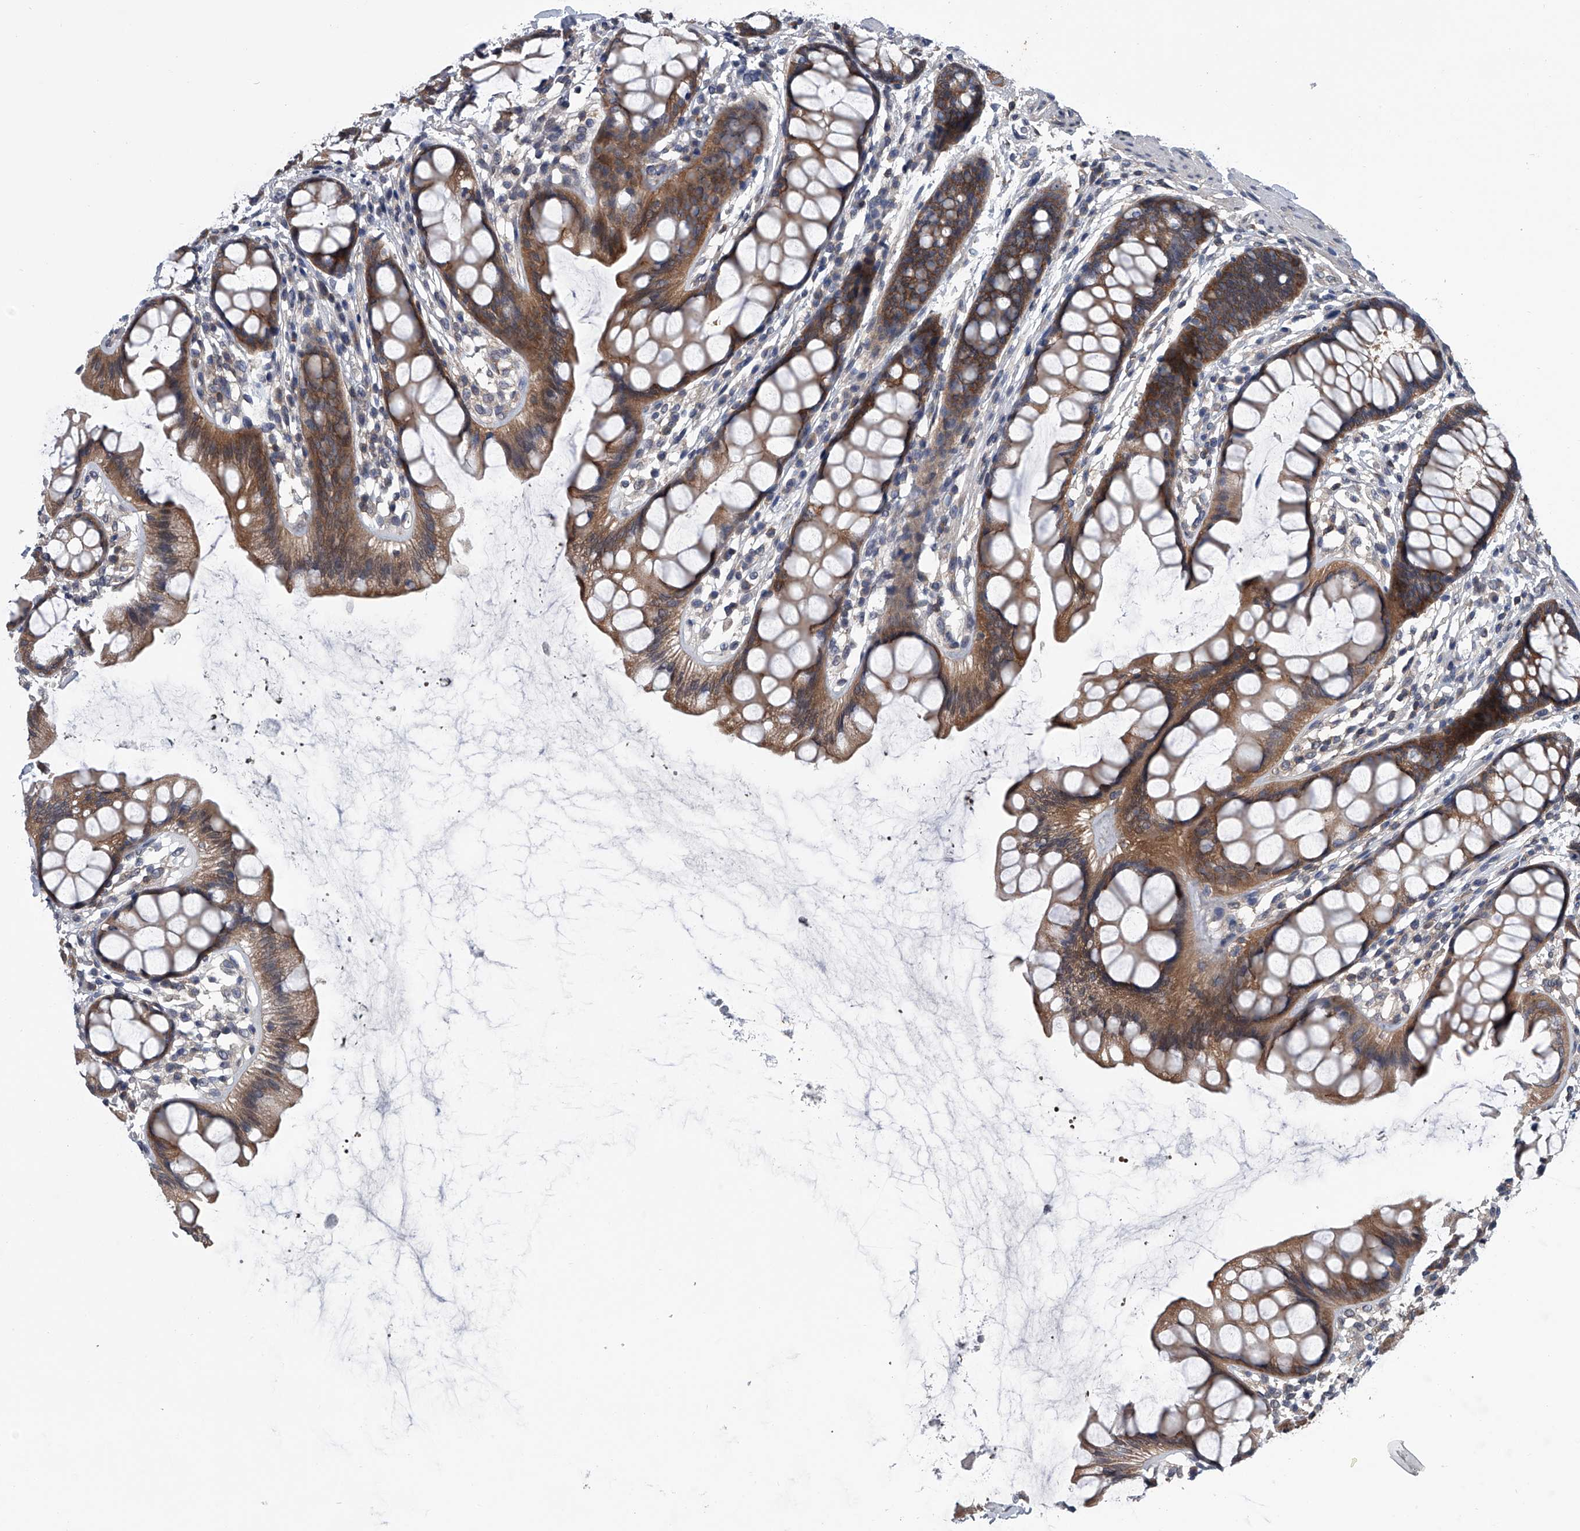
{"staining": {"intensity": "moderate", "quantity": ">75%", "location": "cytoplasmic/membranous"}, "tissue": "rectum", "cell_type": "Glandular cells", "image_type": "normal", "snomed": [{"axis": "morphology", "description": "Normal tissue, NOS"}, {"axis": "topography", "description": "Rectum"}], "caption": "High-power microscopy captured an immunohistochemistry image of benign rectum, revealing moderate cytoplasmic/membranous expression in about >75% of glandular cells. Using DAB (brown) and hematoxylin (blue) stains, captured at high magnification using brightfield microscopy.", "gene": "PPP2R5D", "patient": {"sex": "female", "age": 65}}